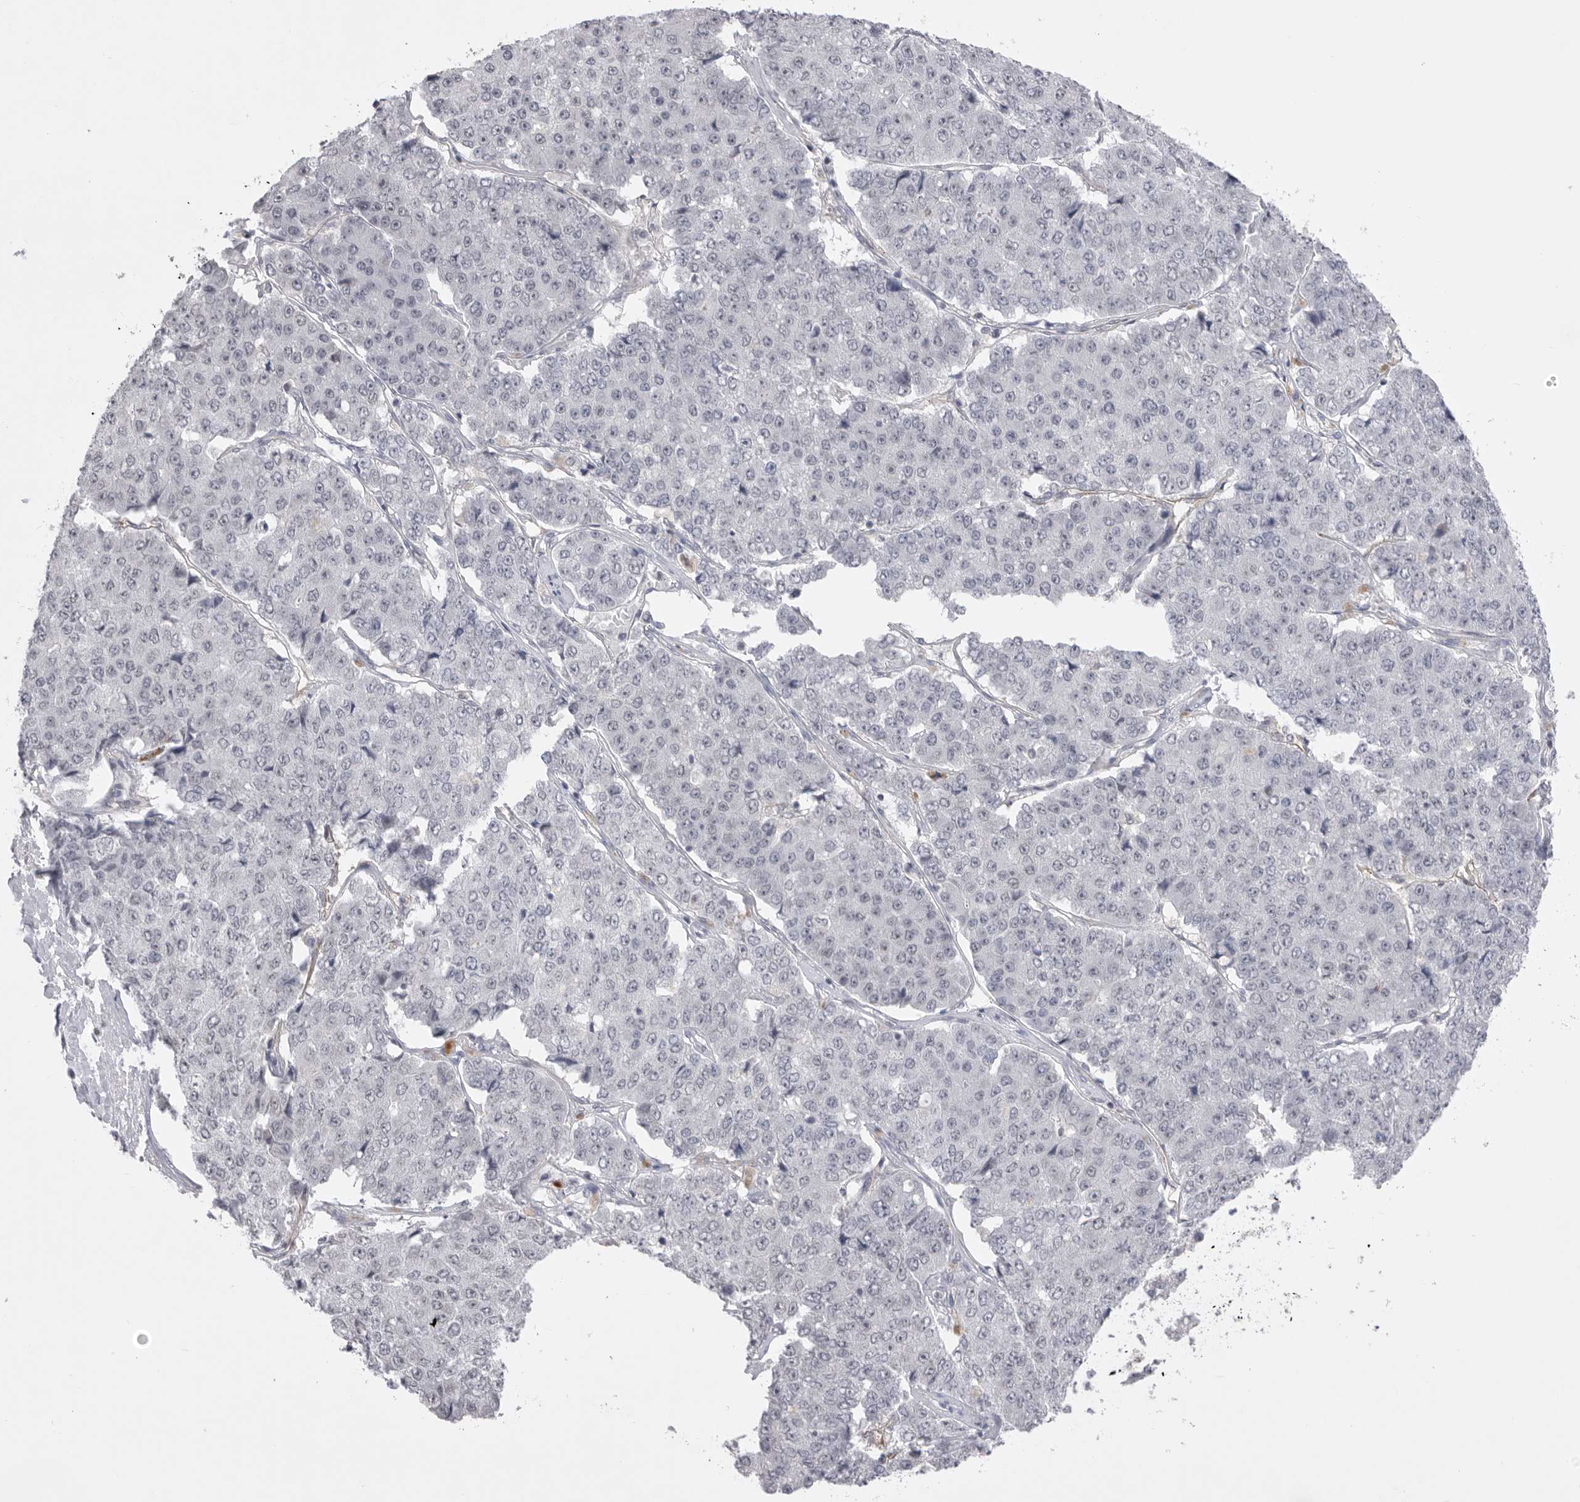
{"staining": {"intensity": "negative", "quantity": "none", "location": "none"}, "tissue": "pancreatic cancer", "cell_type": "Tumor cells", "image_type": "cancer", "snomed": [{"axis": "morphology", "description": "Adenocarcinoma, NOS"}, {"axis": "topography", "description": "Pancreas"}], "caption": "Tumor cells are negative for protein expression in human adenocarcinoma (pancreatic).", "gene": "ZBTB7B", "patient": {"sex": "male", "age": 50}}